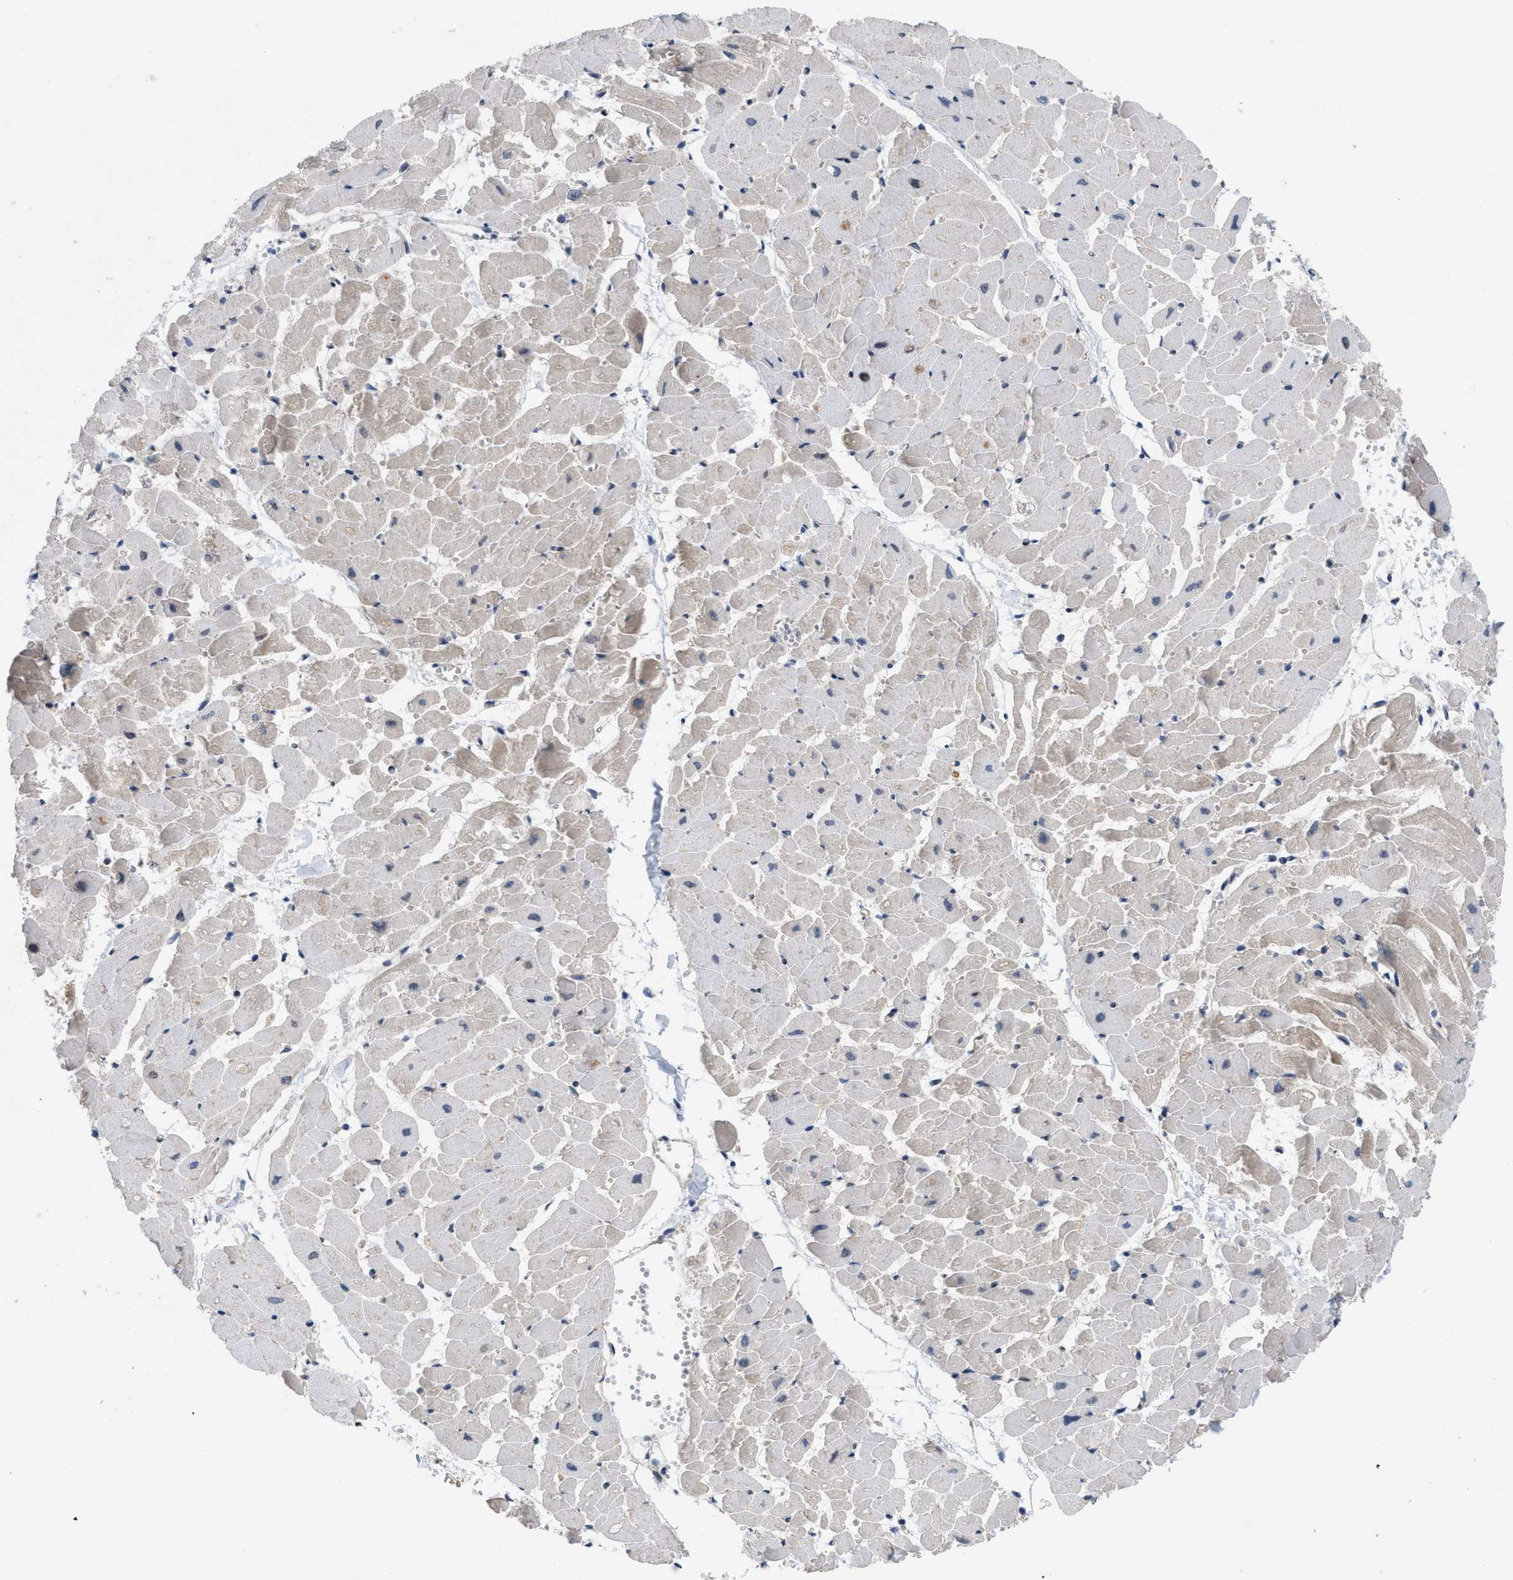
{"staining": {"intensity": "weak", "quantity": "<25%", "location": "cytoplasmic/membranous"}, "tissue": "heart muscle", "cell_type": "Cardiomyocytes", "image_type": "normal", "snomed": [{"axis": "morphology", "description": "Normal tissue, NOS"}, {"axis": "topography", "description": "Heart"}], "caption": "DAB (3,3'-diaminobenzidine) immunohistochemical staining of unremarkable heart muscle demonstrates no significant staining in cardiomyocytes. (DAB (3,3'-diaminobenzidine) immunohistochemistry (IHC) with hematoxylin counter stain).", "gene": "EOGT", "patient": {"sex": "female", "age": 19}}